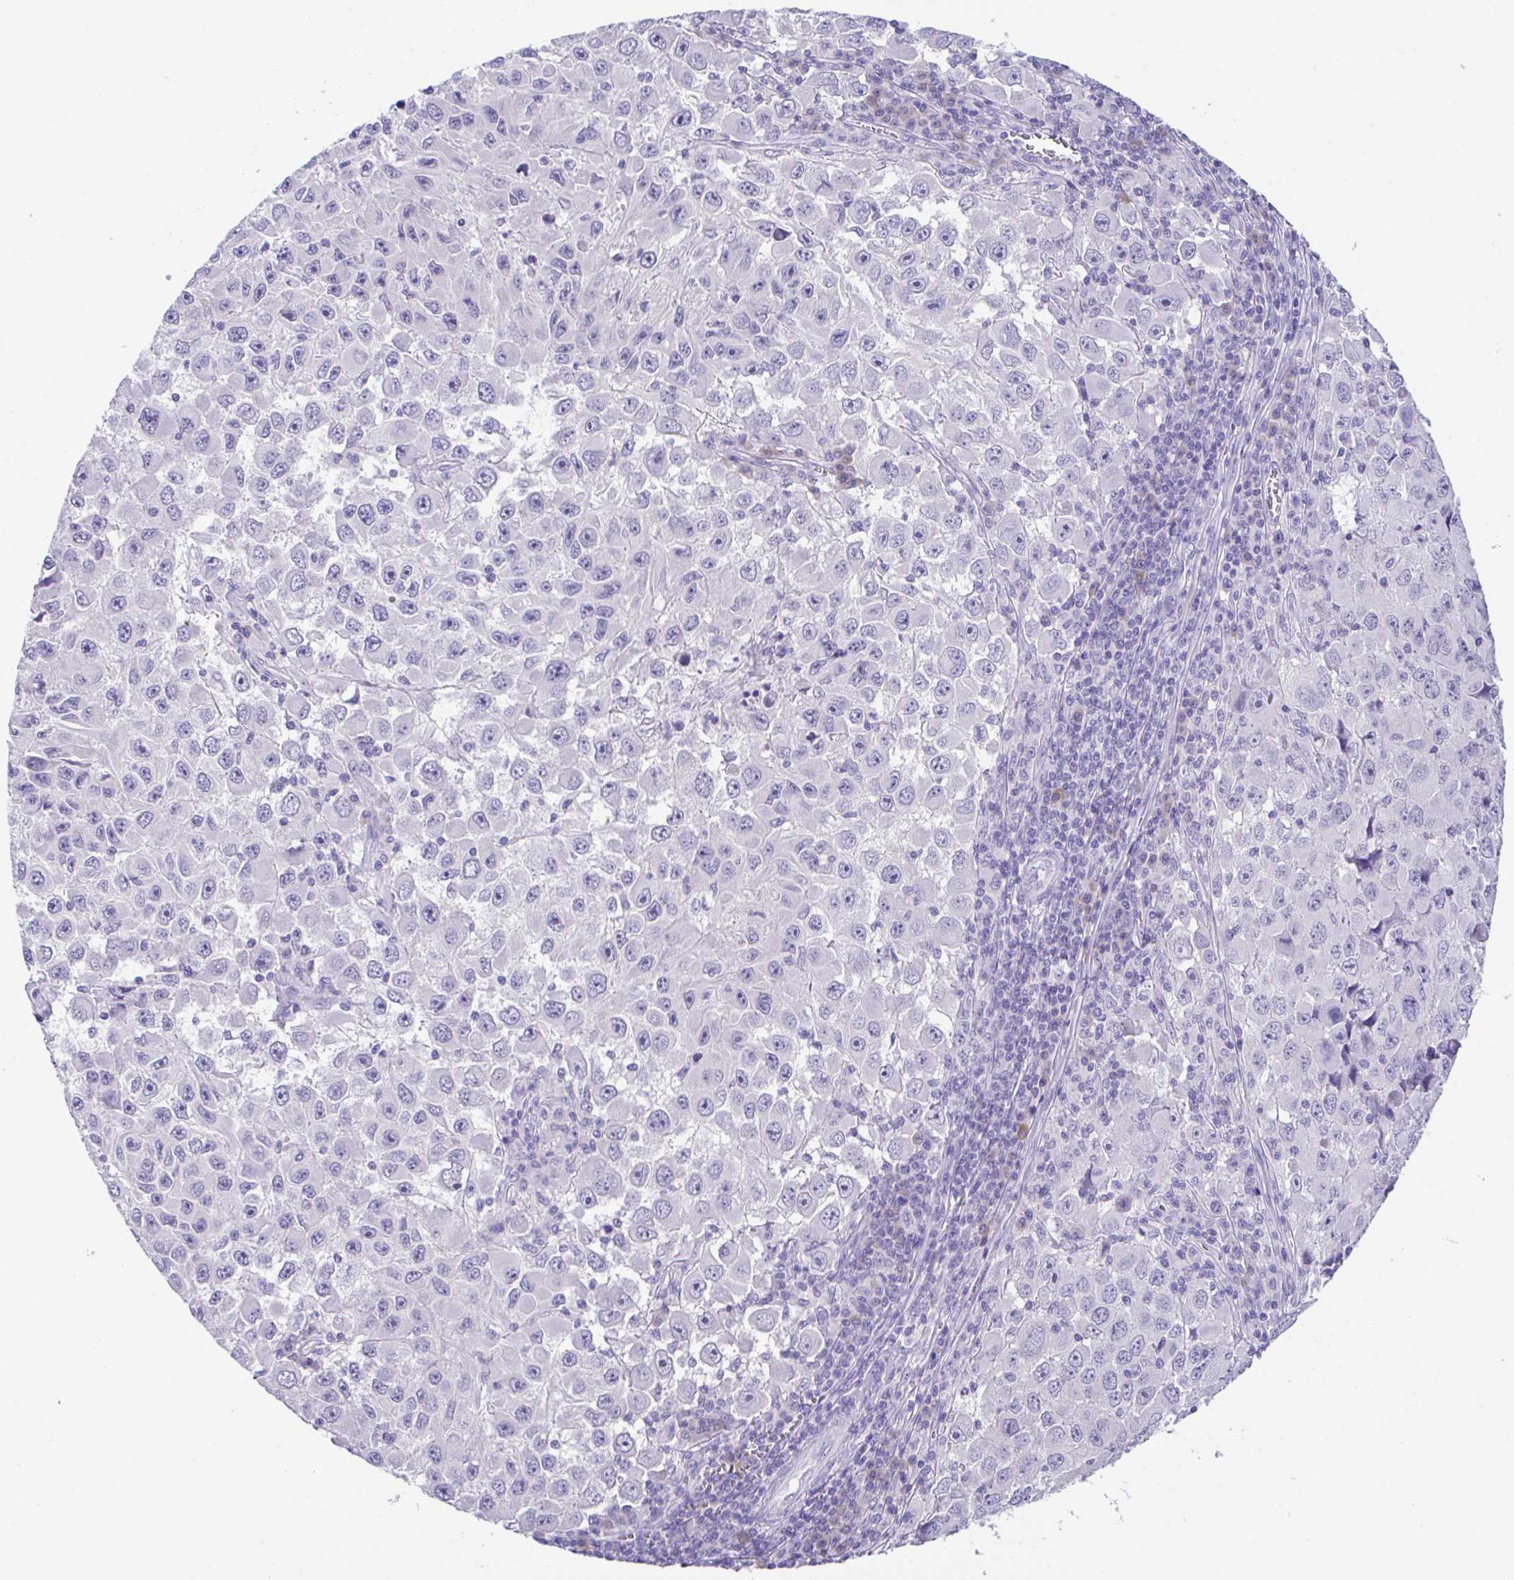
{"staining": {"intensity": "negative", "quantity": "none", "location": "none"}, "tissue": "melanoma", "cell_type": "Tumor cells", "image_type": "cancer", "snomed": [{"axis": "morphology", "description": "Malignant melanoma, Metastatic site"}, {"axis": "topography", "description": "Lymph node"}], "caption": "High power microscopy histopathology image of an IHC photomicrograph of melanoma, revealing no significant staining in tumor cells. (DAB (3,3'-diaminobenzidine) immunohistochemistry, high magnification).", "gene": "HACD4", "patient": {"sex": "female", "age": 67}}